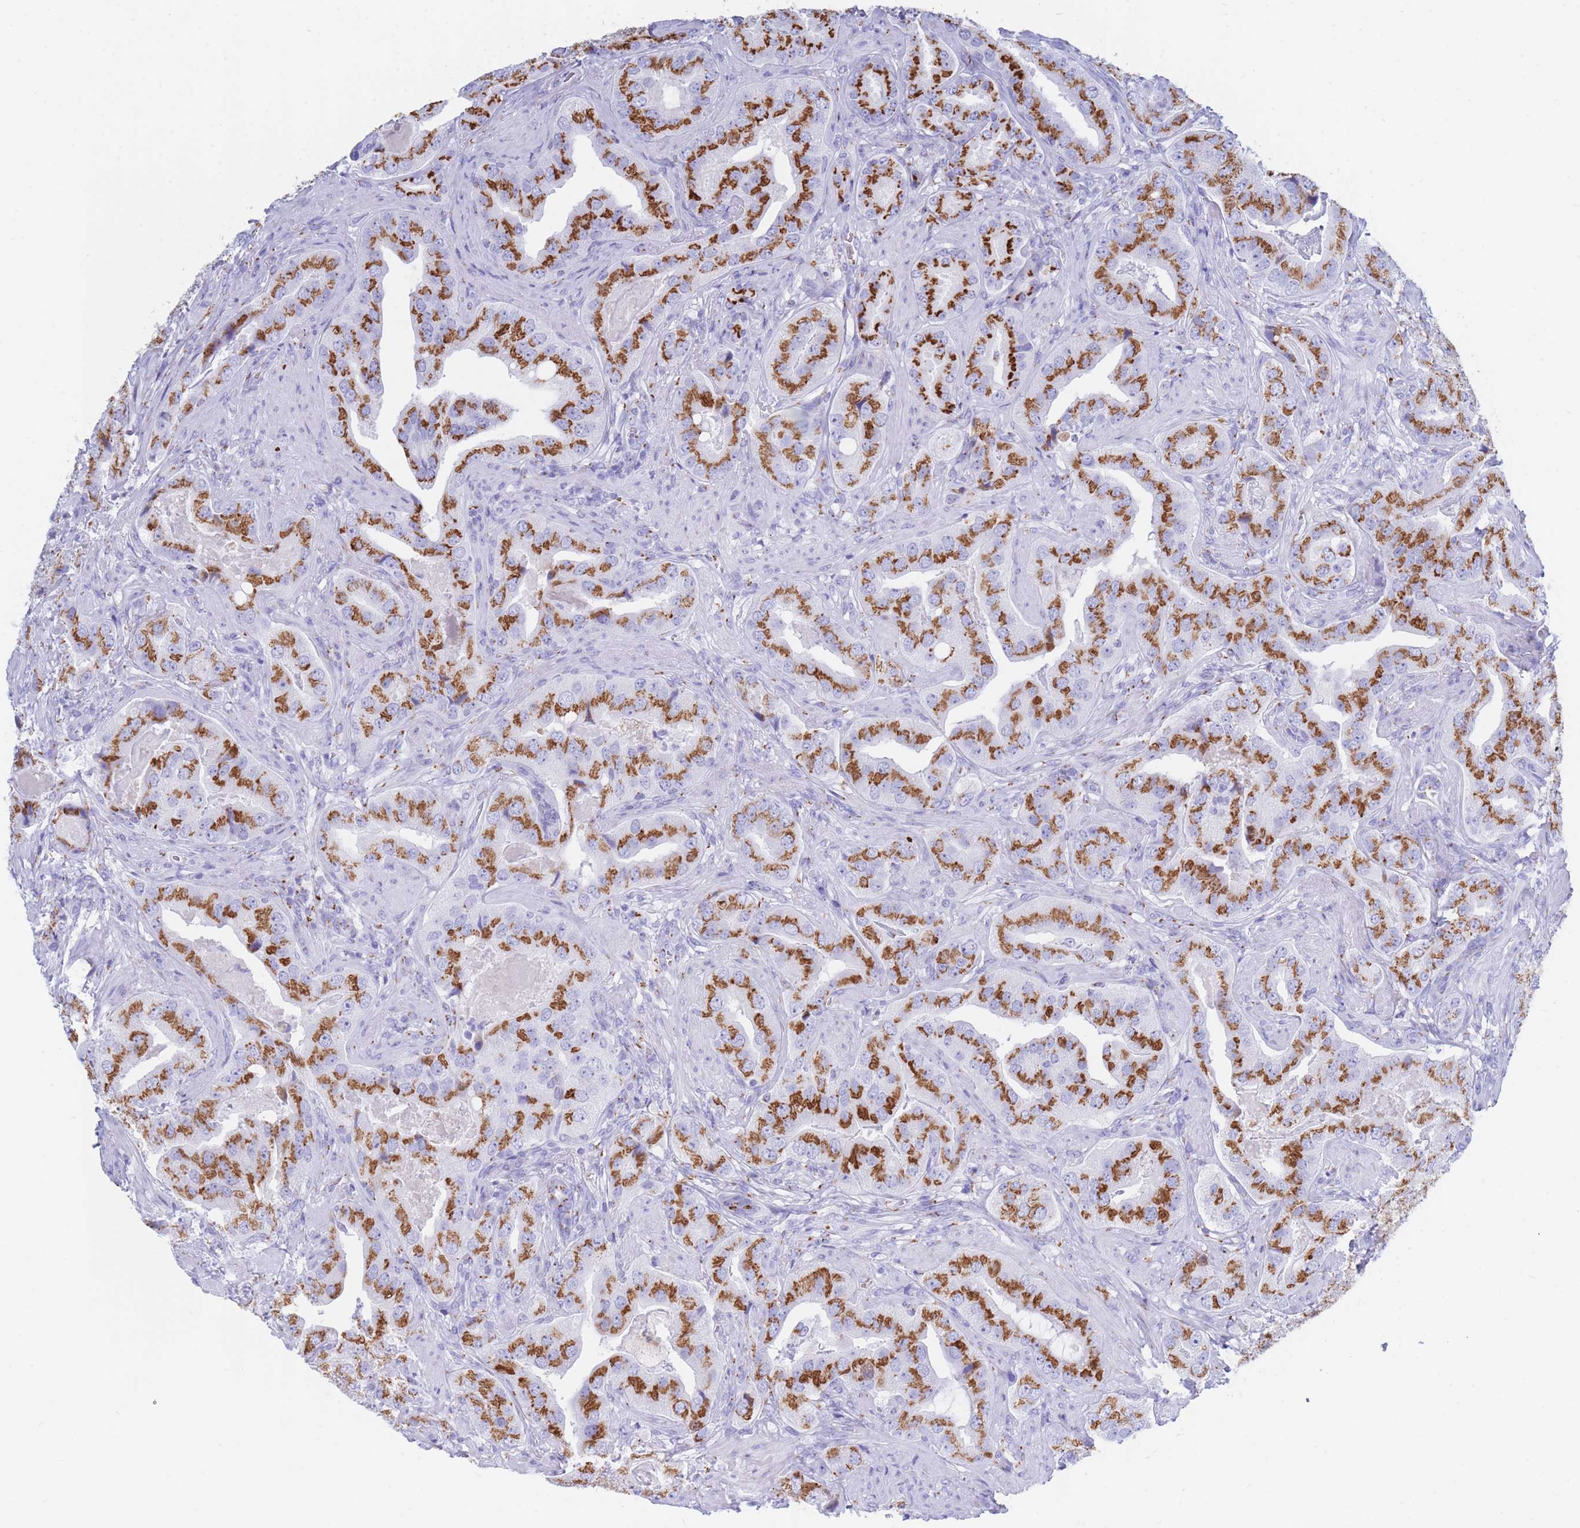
{"staining": {"intensity": "strong", "quantity": ">75%", "location": "cytoplasmic/membranous"}, "tissue": "prostate cancer", "cell_type": "Tumor cells", "image_type": "cancer", "snomed": [{"axis": "morphology", "description": "Adenocarcinoma, High grade"}, {"axis": "topography", "description": "Prostate"}], "caption": "Strong cytoplasmic/membranous expression for a protein is seen in approximately >75% of tumor cells of prostate high-grade adenocarcinoma using immunohistochemistry (IHC).", "gene": "FAM3C", "patient": {"sex": "male", "age": 63}}